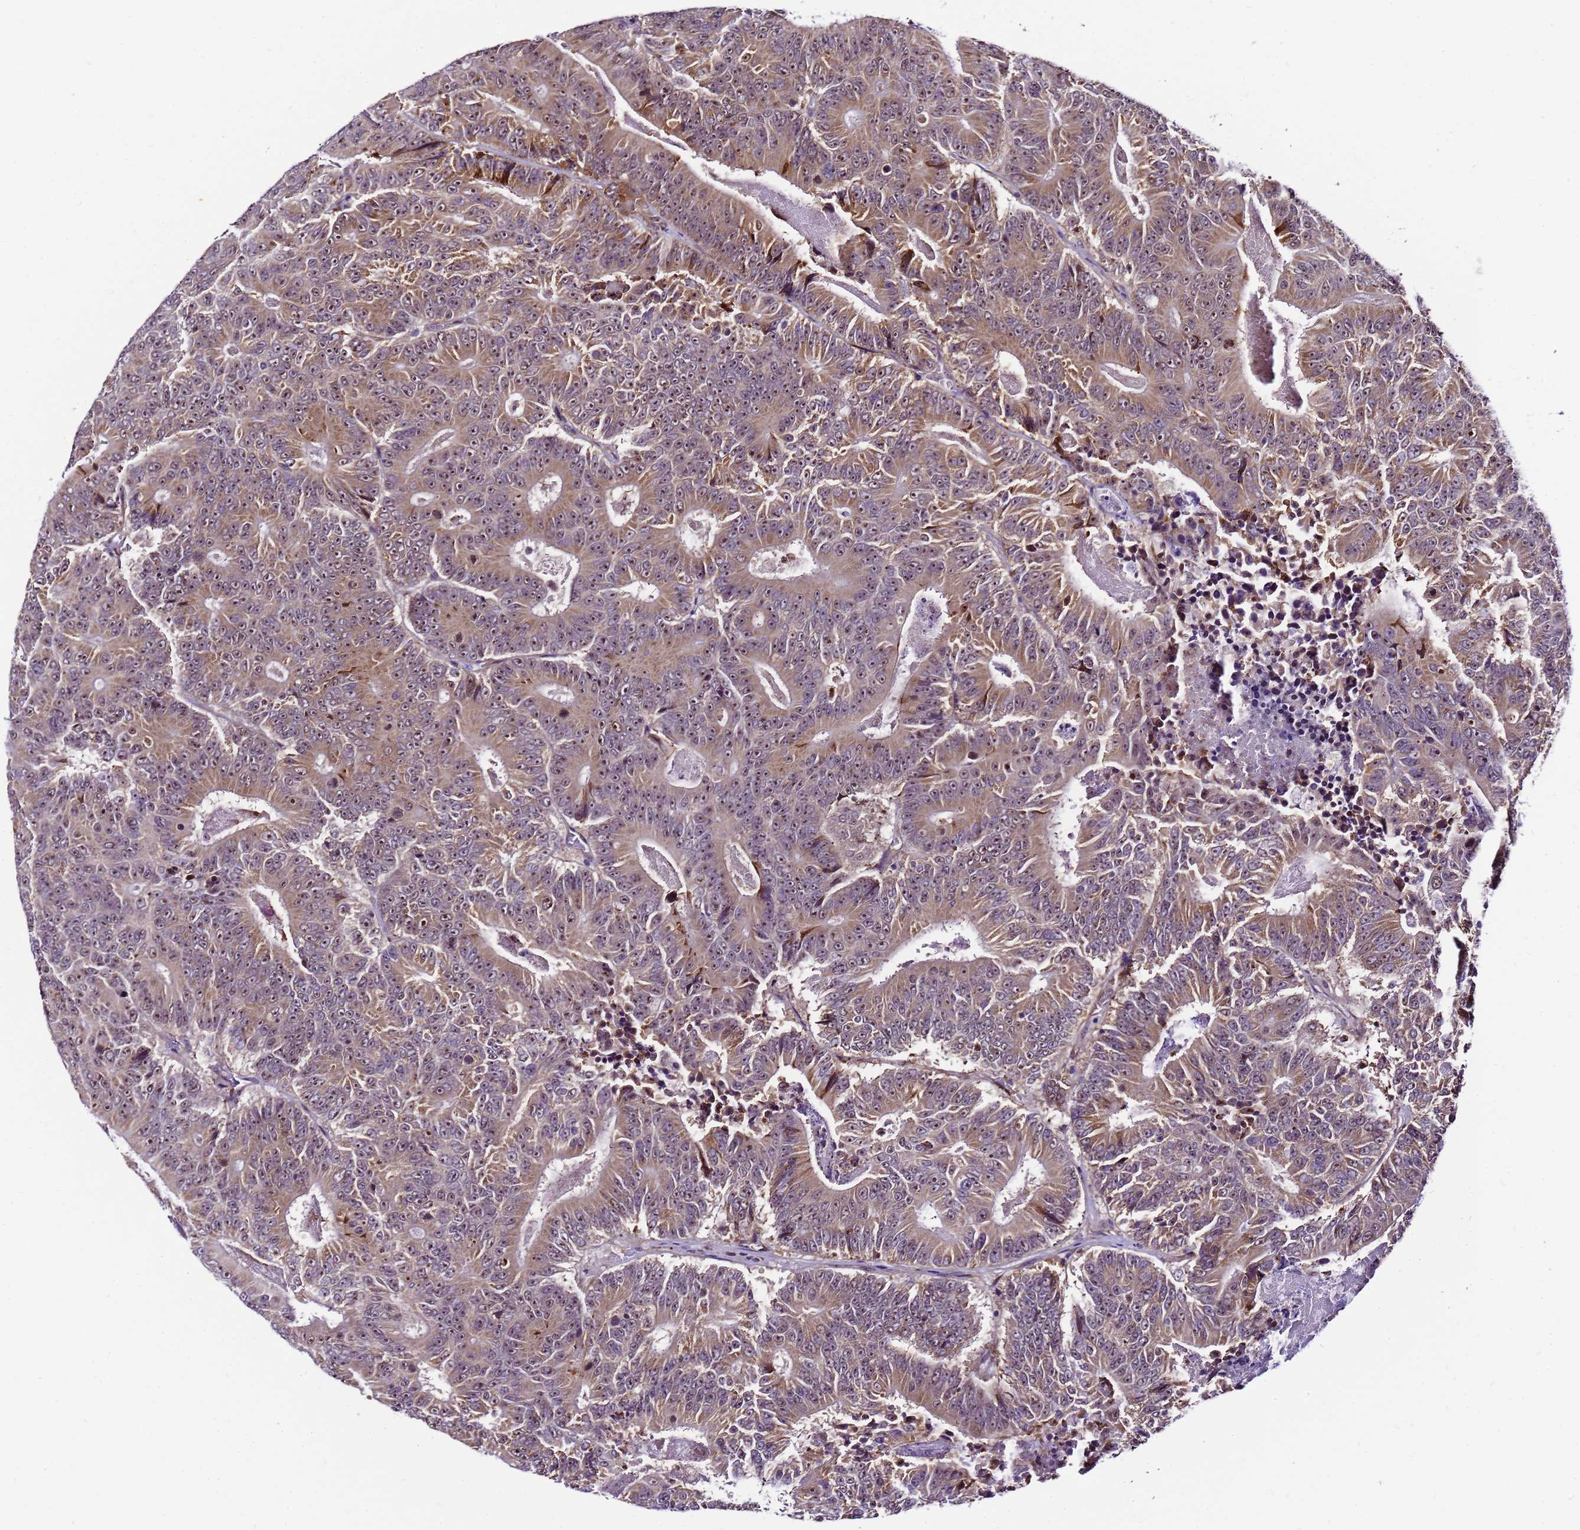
{"staining": {"intensity": "moderate", "quantity": ">75%", "location": "cytoplasmic/membranous,nuclear"}, "tissue": "colorectal cancer", "cell_type": "Tumor cells", "image_type": "cancer", "snomed": [{"axis": "morphology", "description": "Adenocarcinoma, NOS"}, {"axis": "topography", "description": "Colon"}], "caption": "This is an image of immunohistochemistry (IHC) staining of colorectal cancer (adenocarcinoma), which shows moderate staining in the cytoplasmic/membranous and nuclear of tumor cells.", "gene": "SLX4IP", "patient": {"sex": "male", "age": 83}}